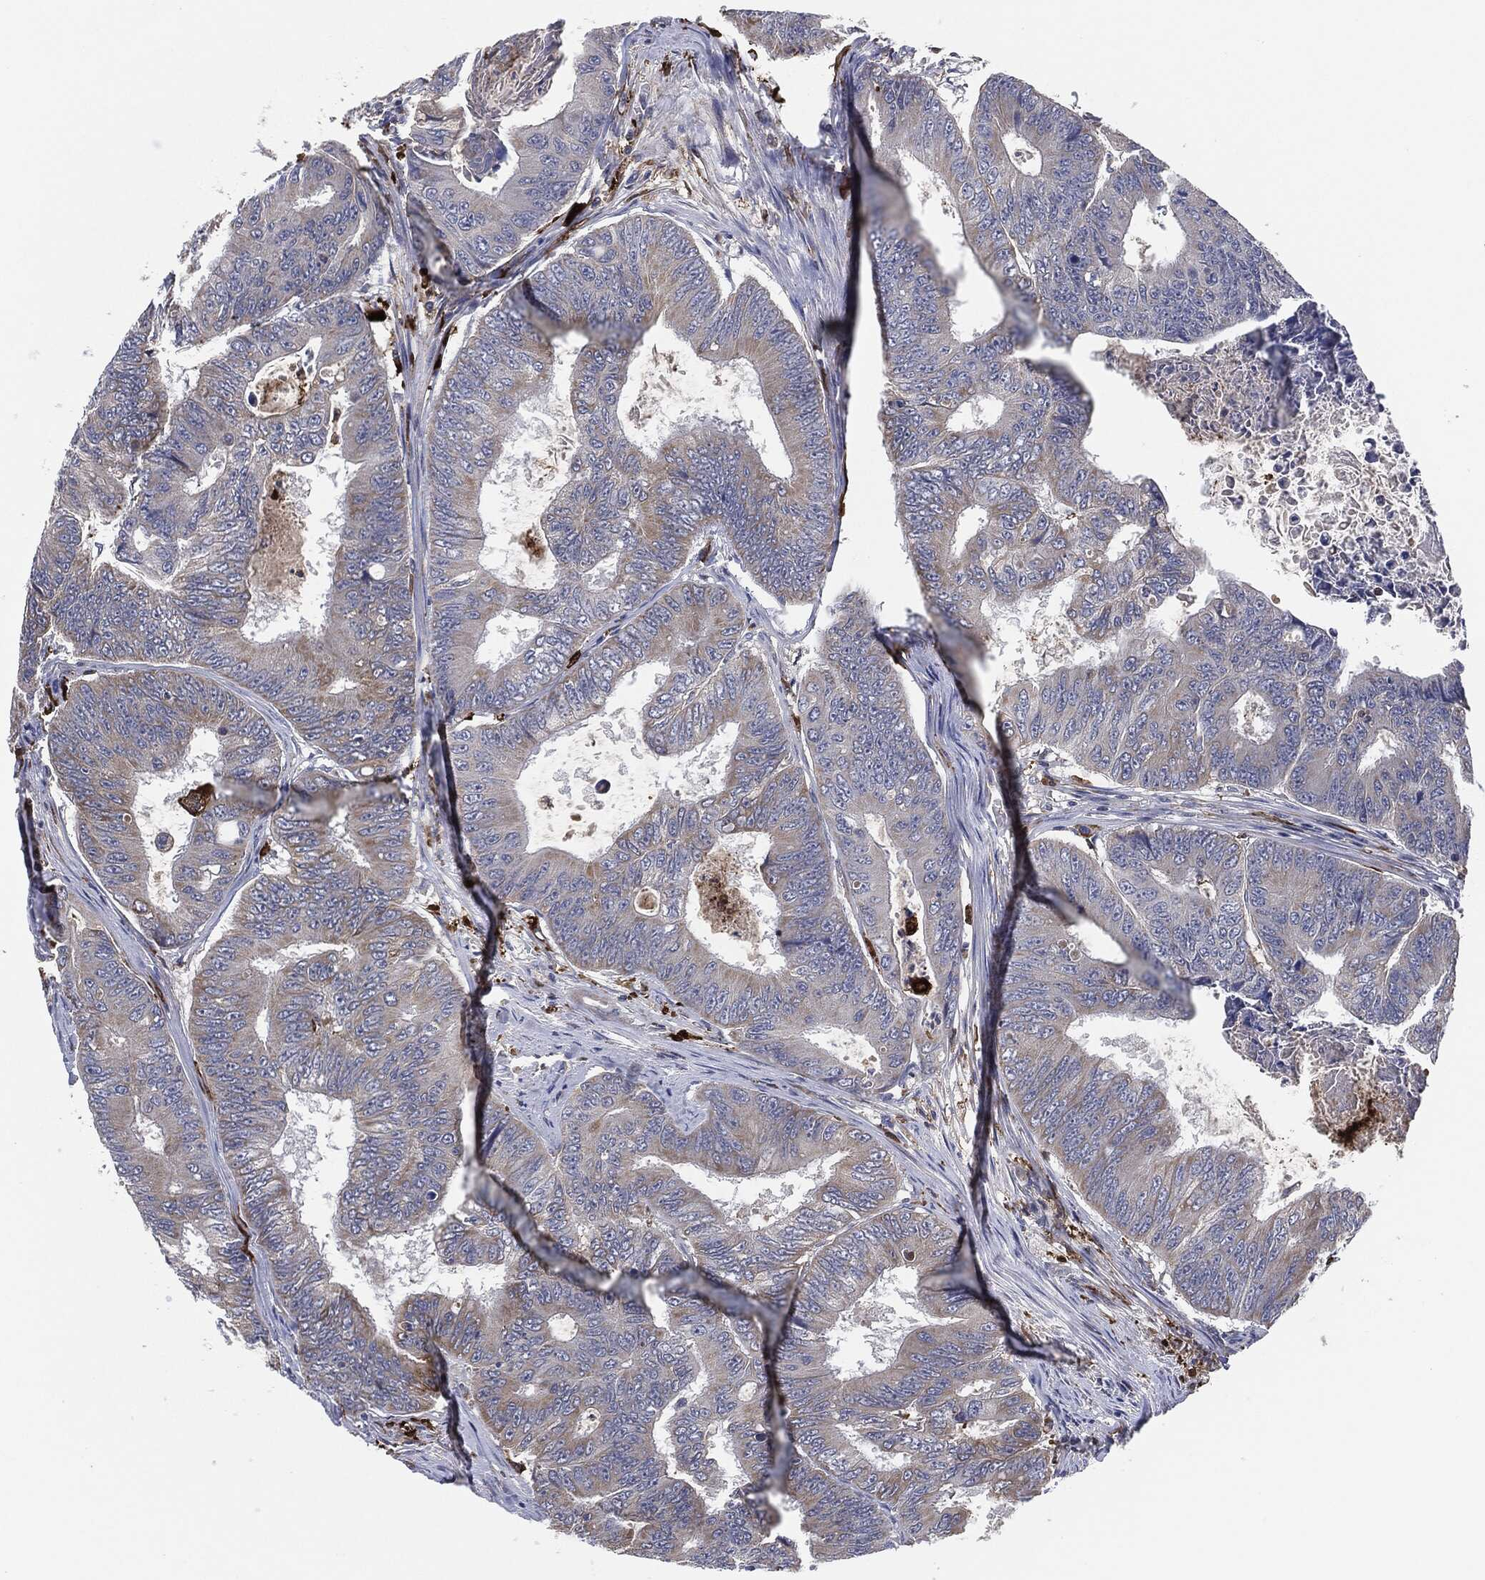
{"staining": {"intensity": "weak", "quantity": "25%-75%", "location": "cytoplasmic/membranous"}, "tissue": "colorectal cancer", "cell_type": "Tumor cells", "image_type": "cancer", "snomed": [{"axis": "morphology", "description": "Adenocarcinoma, NOS"}, {"axis": "topography", "description": "Colon"}], "caption": "Colorectal cancer stained with a protein marker demonstrates weak staining in tumor cells.", "gene": "TMEM11", "patient": {"sex": "female", "age": 48}}